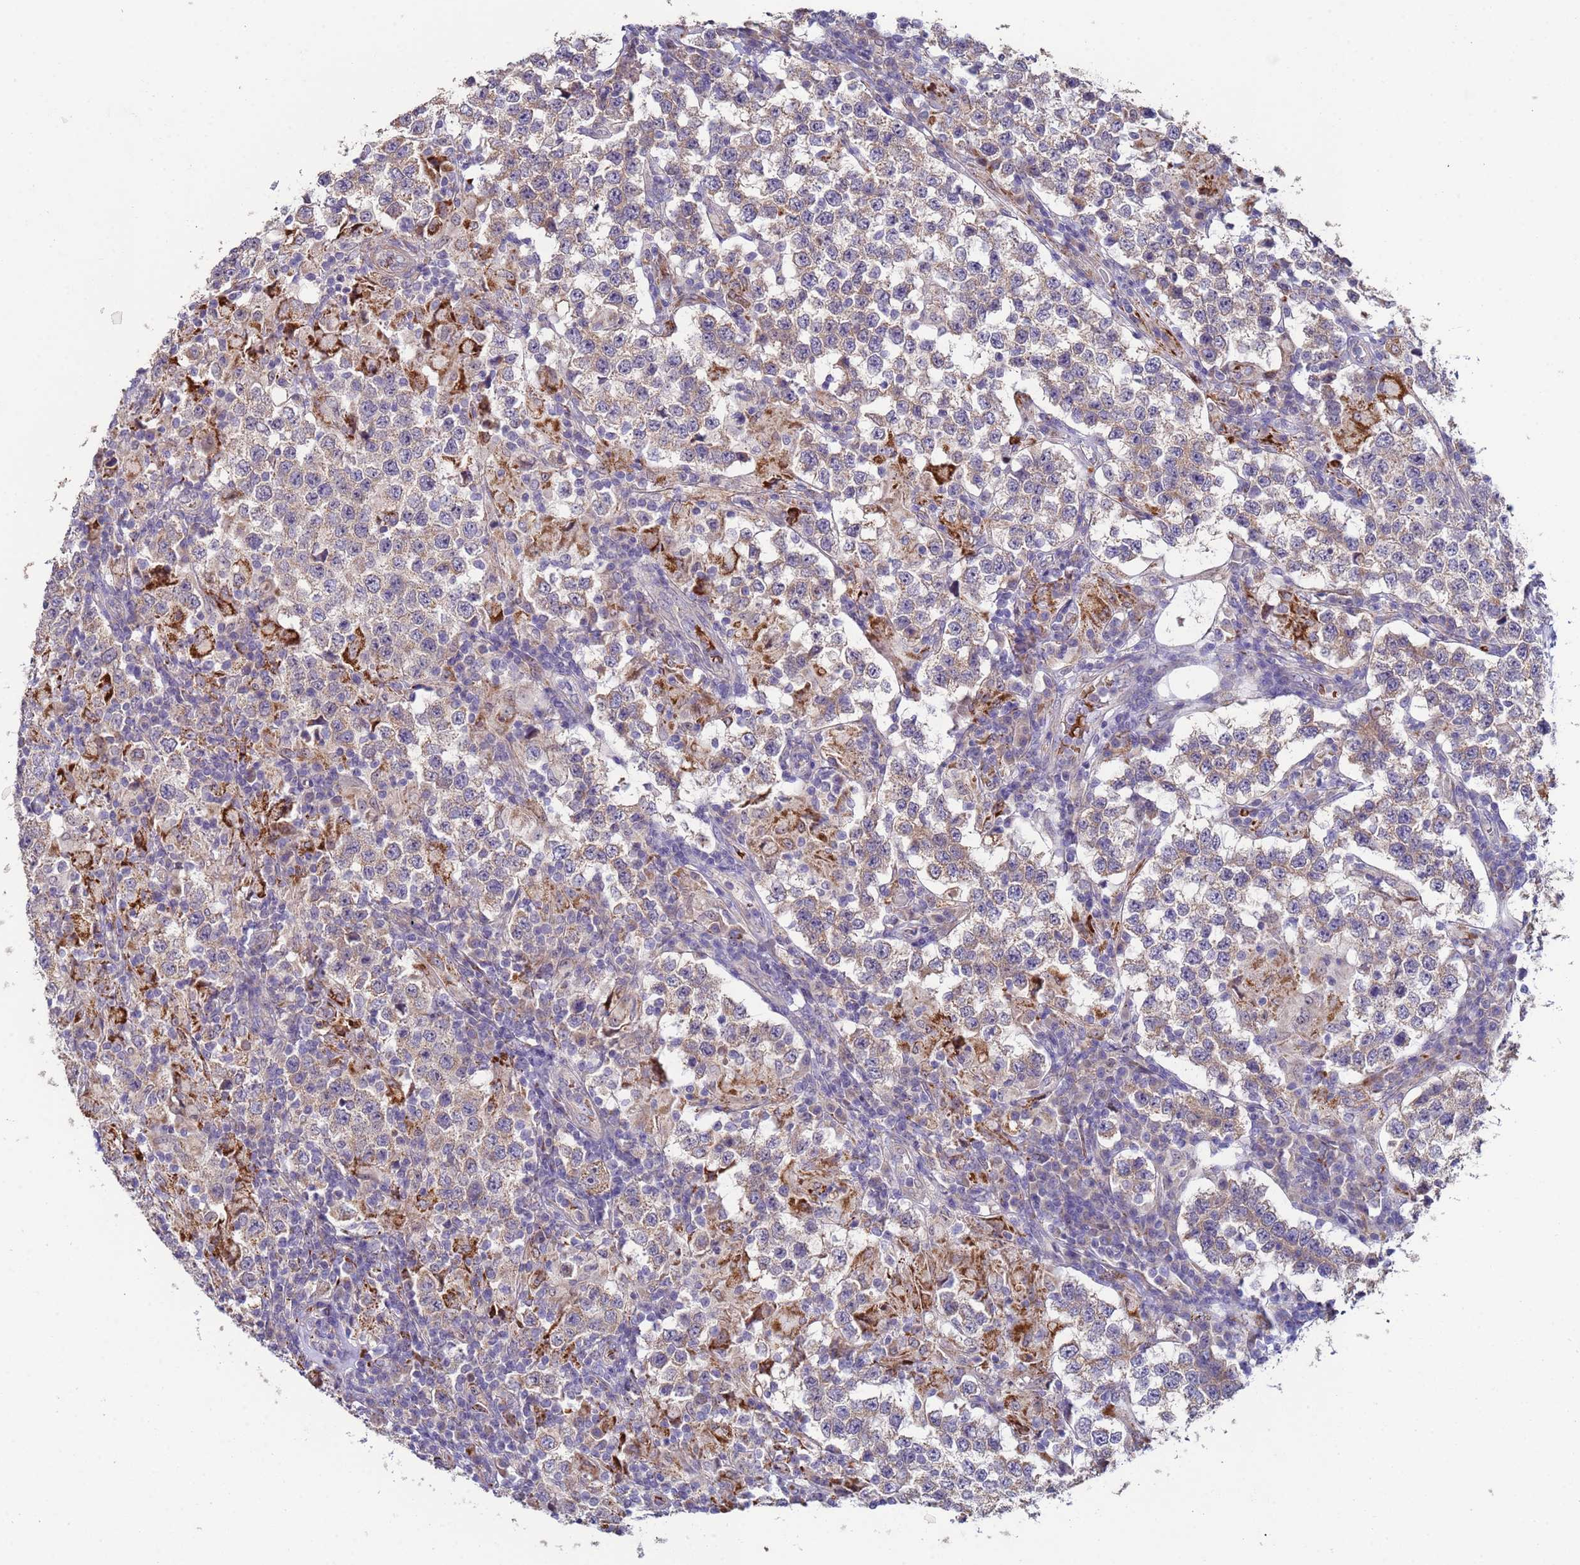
{"staining": {"intensity": "weak", "quantity": ">75%", "location": "cytoplasmic/membranous"}, "tissue": "testis cancer", "cell_type": "Tumor cells", "image_type": "cancer", "snomed": [{"axis": "morphology", "description": "Seminoma, NOS"}, {"axis": "morphology", "description": "Carcinoma, Embryonal, NOS"}, {"axis": "topography", "description": "Testis"}], "caption": "Immunohistochemical staining of human embryonal carcinoma (testis) shows weak cytoplasmic/membranous protein staining in approximately >75% of tumor cells.", "gene": "CLHC1", "patient": {"sex": "male", "age": 41}}